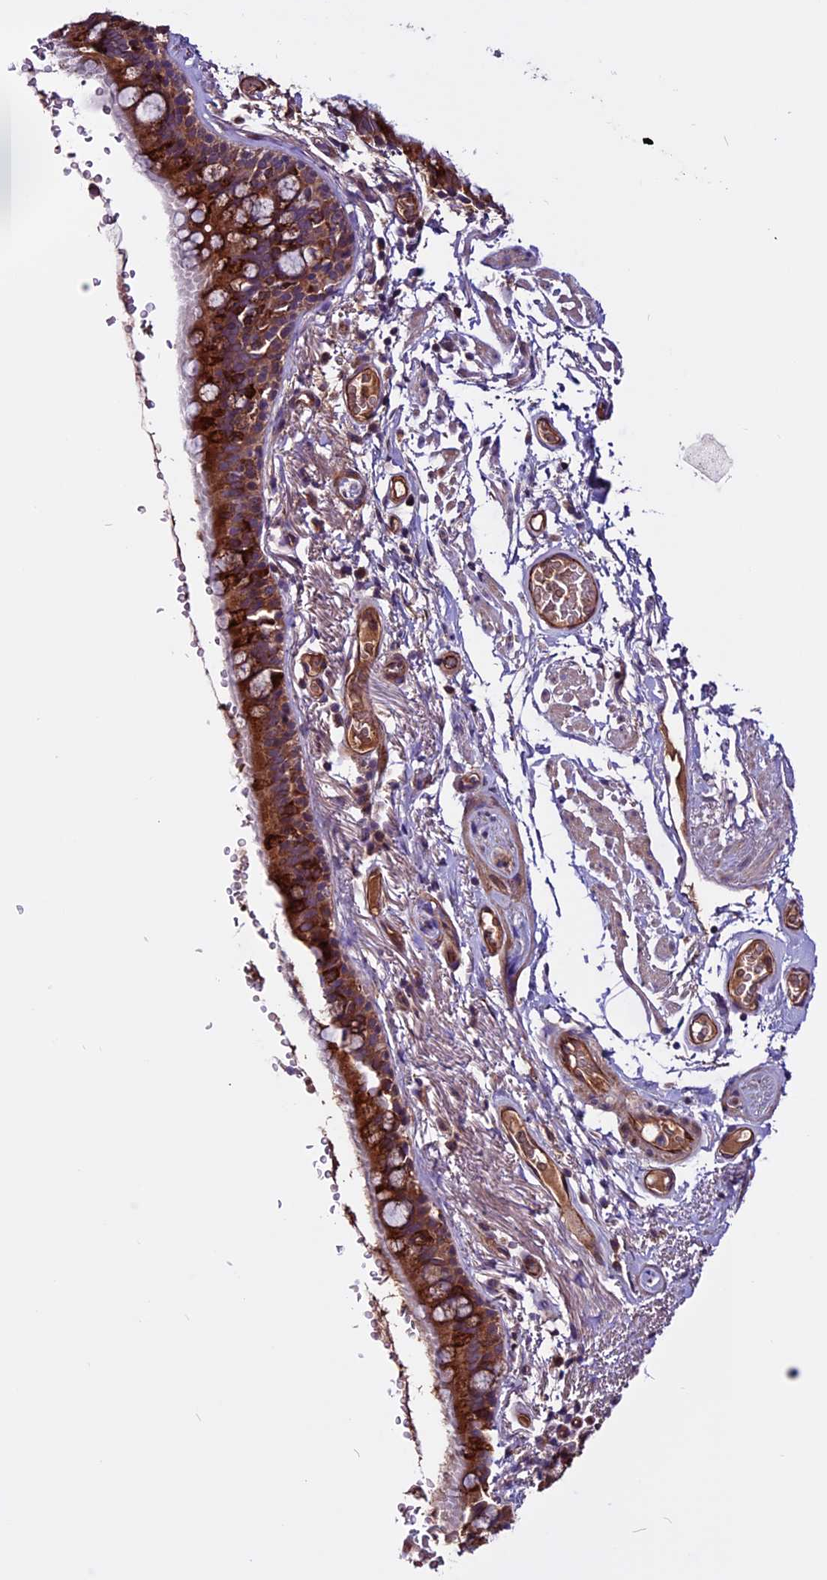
{"staining": {"intensity": "strong", "quantity": ">75%", "location": "cytoplasmic/membranous"}, "tissue": "bronchus", "cell_type": "Respiratory epithelial cells", "image_type": "normal", "snomed": [{"axis": "morphology", "description": "Normal tissue, NOS"}, {"axis": "topography", "description": "Lymph node"}, {"axis": "topography", "description": "Bronchus"}], "caption": "Bronchus stained with a brown dye reveals strong cytoplasmic/membranous positive positivity in about >75% of respiratory epithelial cells.", "gene": "RINL", "patient": {"sex": "male", "age": 63}}